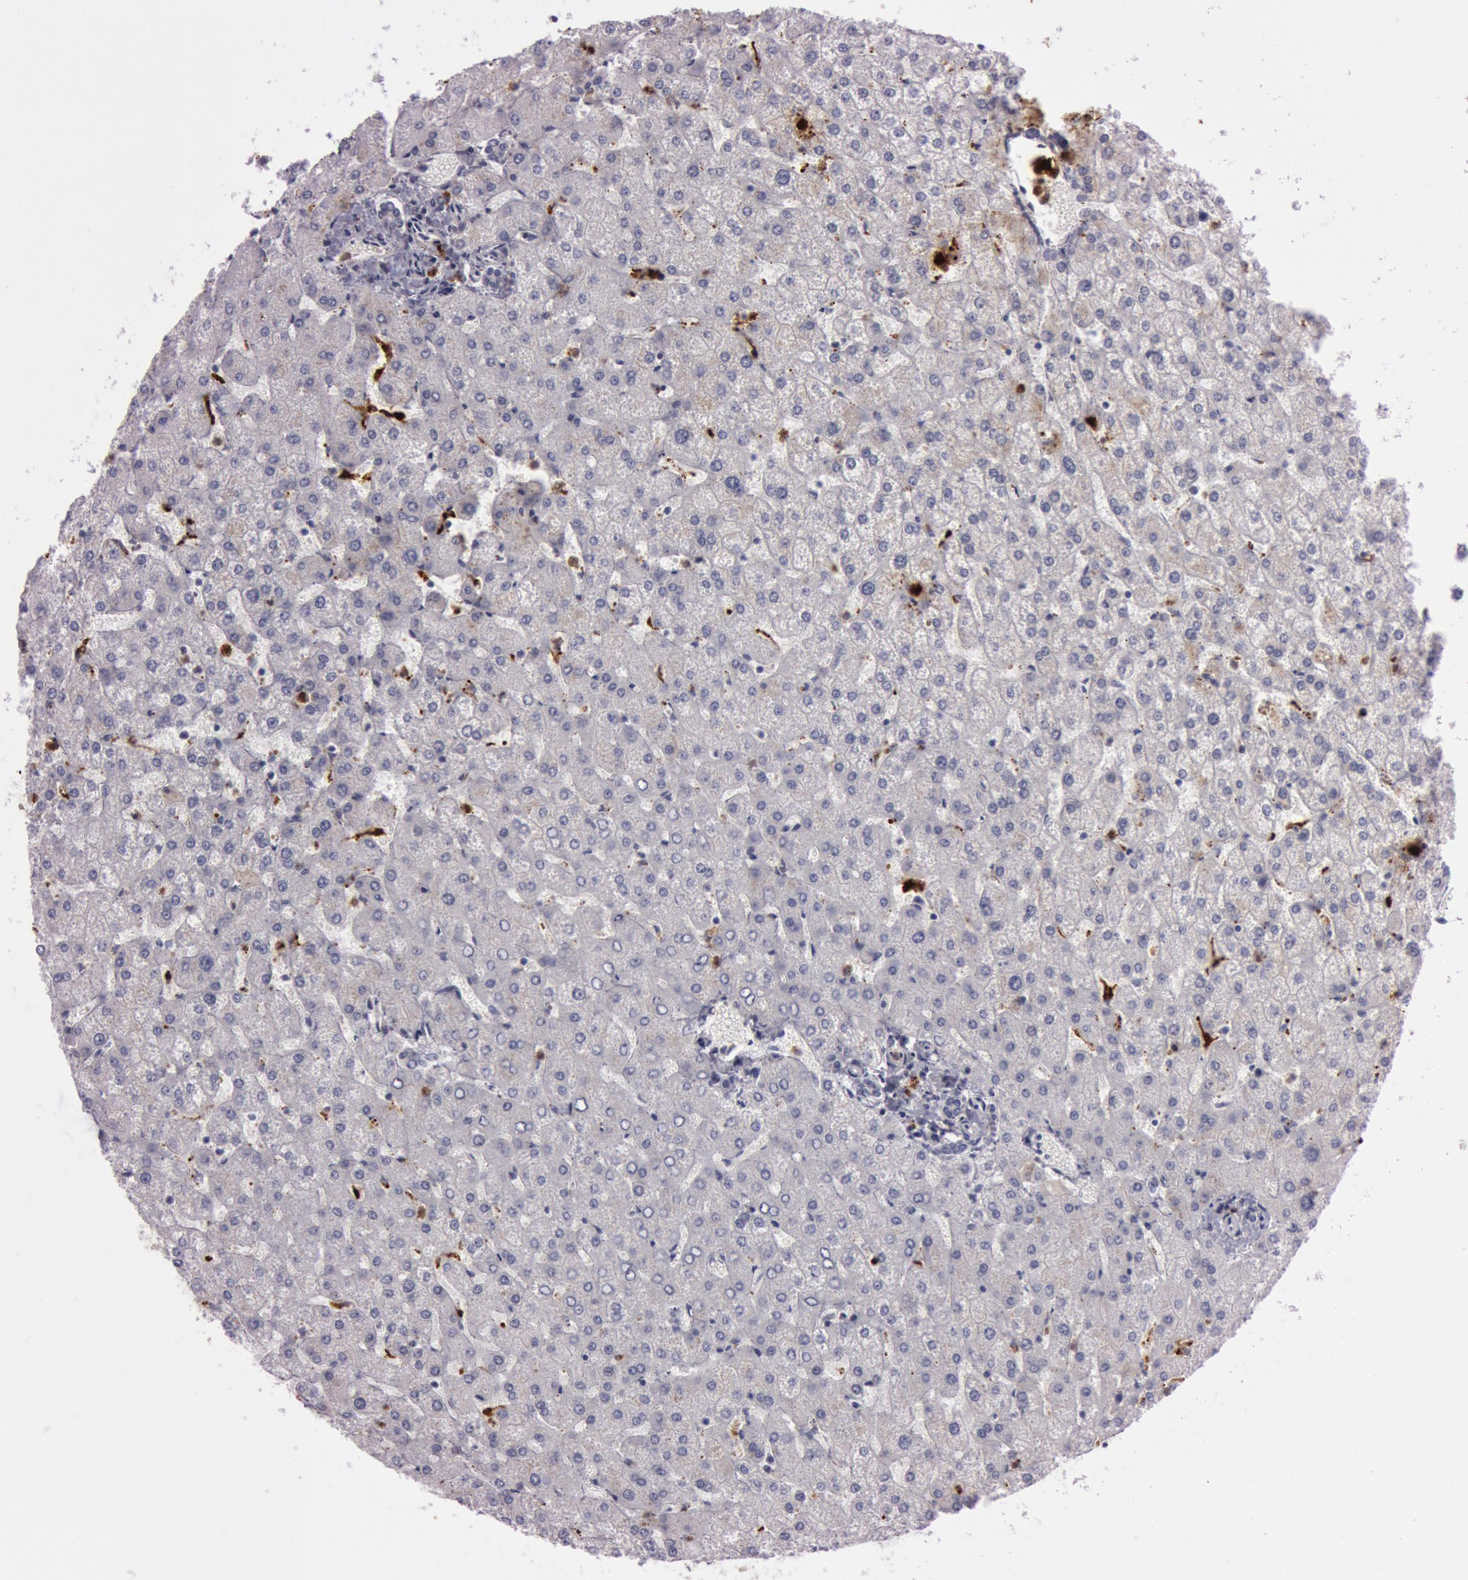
{"staining": {"intensity": "negative", "quantity": "none", "location": "none"}, "tissue": "liver", "cell_type": "Cholangiocytes", "image_type": "normal", "snomed": [{"axis": "morphology", "description": "Normal tissue, NOS"}, {"axis": "topography", "description": "Liver"}], "caption": "Cholangiocytes are negative for brown protein staining in normal liver. (DAB (3,3'-diaminobenzidine) immunohistochemistry with hematoxylin counter stain).", "gene": "KDM6A", "patient": {"sex": "female", "age": 32}}